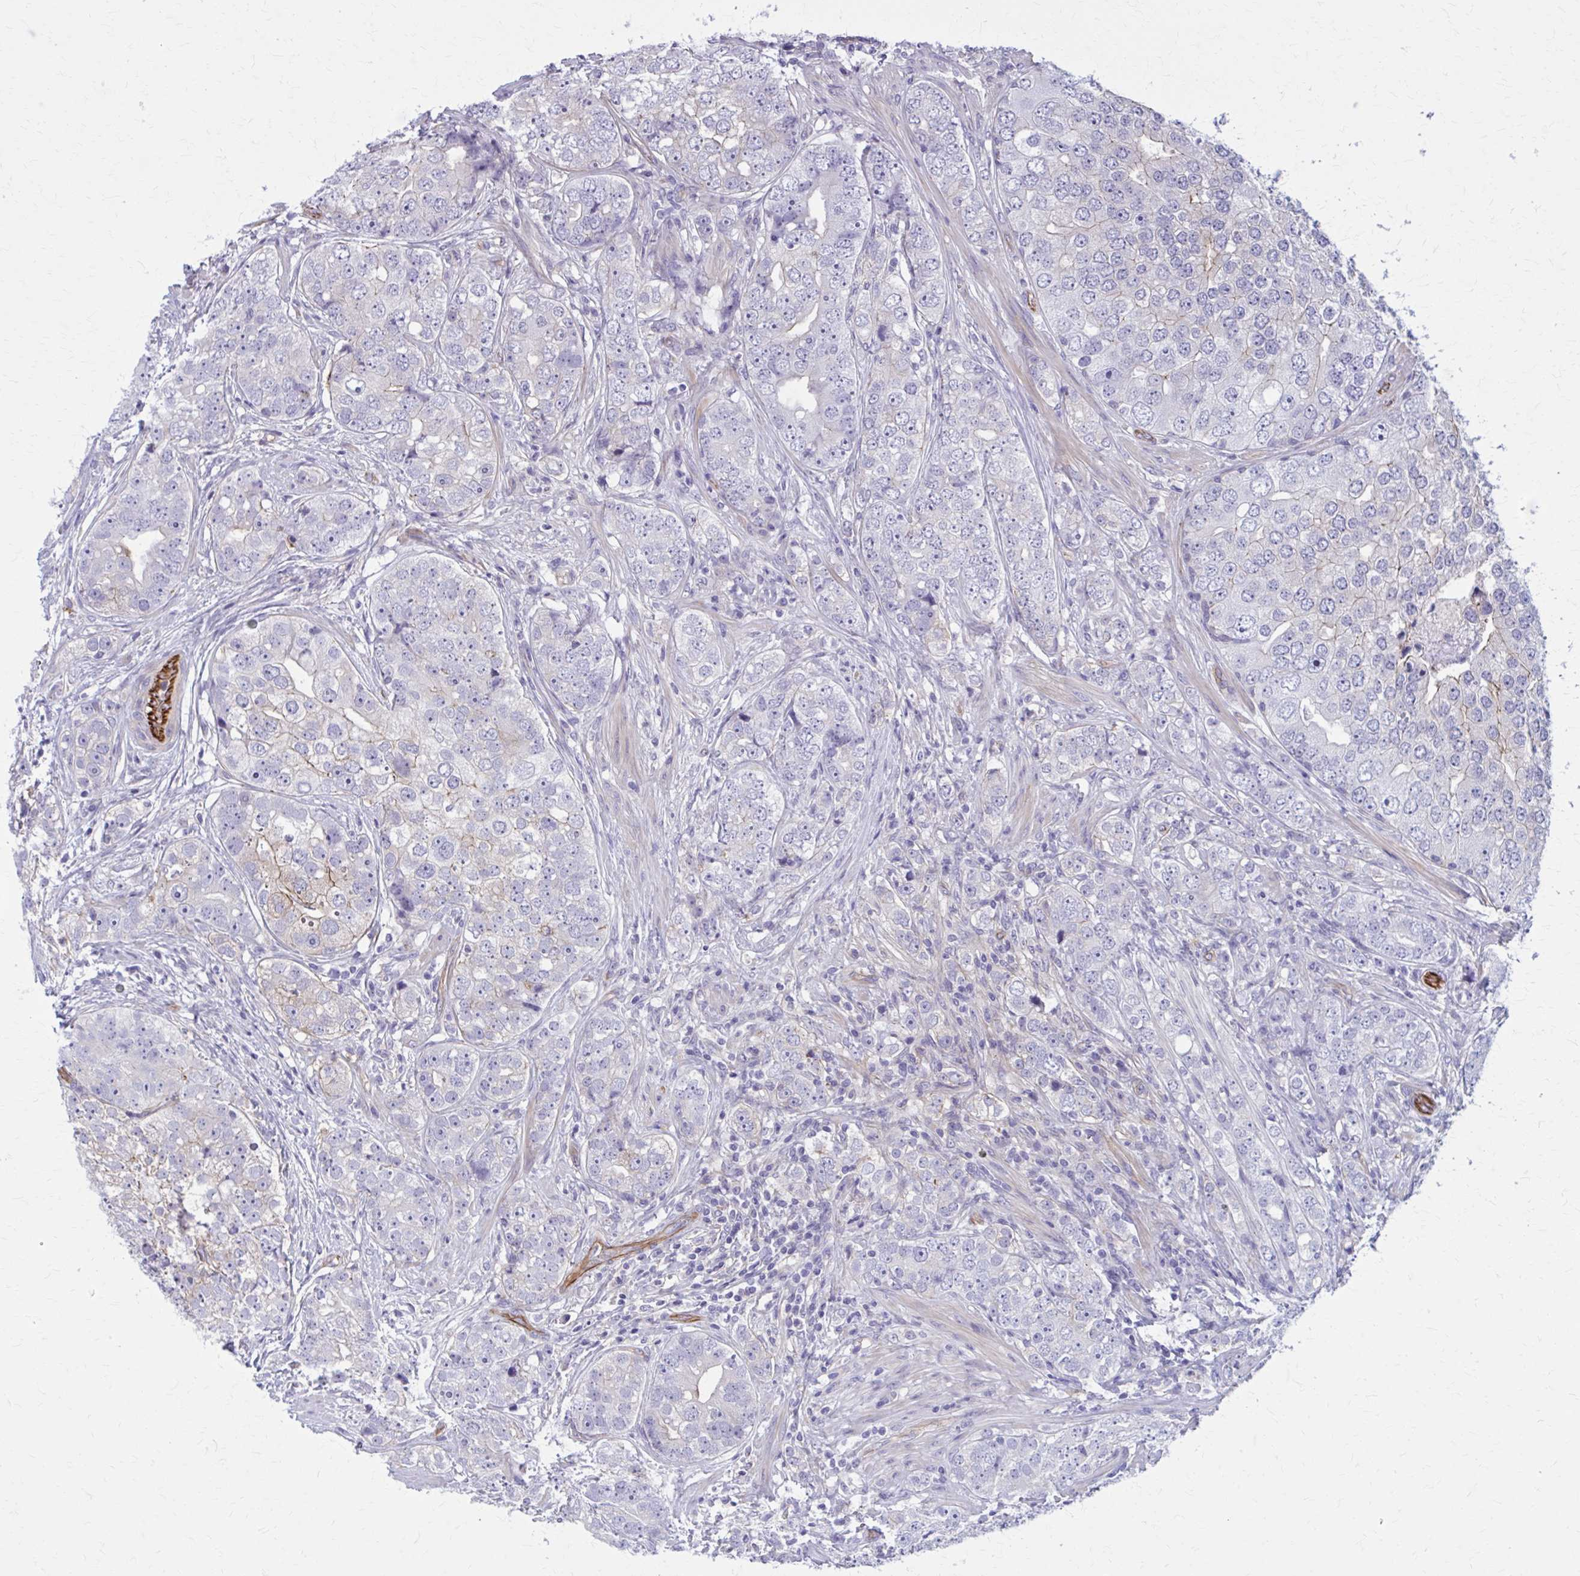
{"staining": {"intensity": "negative", "quantity": "none", "location": "none"}, "tissue": "prostate cancer", "cell_type": "Tumor cells", "image_type": "cancer", "snomed": [{"axis": "morphology", "description": "Adenocarcinoma, High grade"}, {"axis": "topography", "description": "Prostate"}], "caption": "Immunohistochemistry micrograph of neoplastic tissue: prostate cancer stained with DAB (3,3'-diaminobenzidine) displays no significant protein positivity in tumor cells. (Brightfield microscopy of DAB (3,3'-diaminobenzidine) IHC at high magnification).", "gene": "ZDHHC7", "patient": {"sex": "male", "age": 60}}